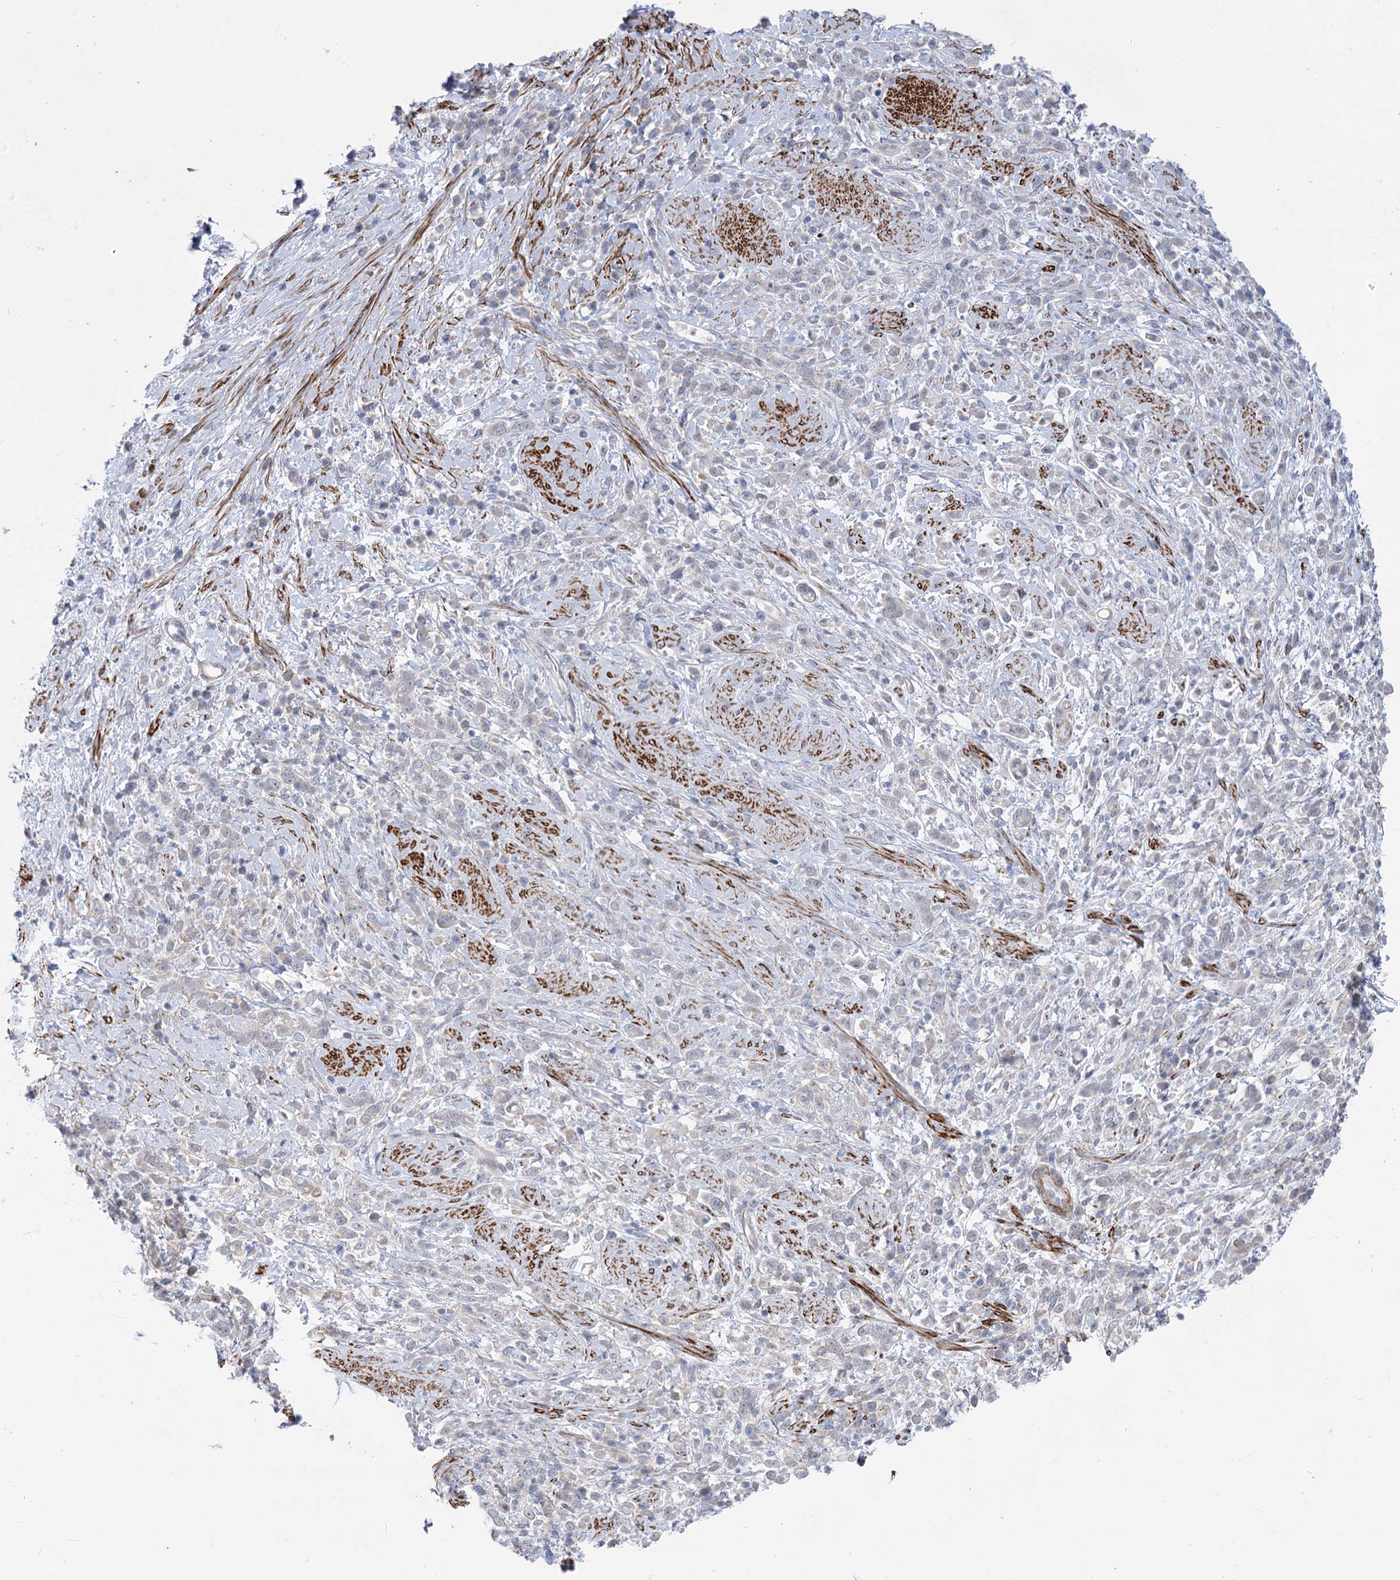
{"staining": {"intensity": "negative", "quantity": "none", "location": "none"}, "tissue": "stomach cancer", "cell_type": "Tumor cells", "image_type": "cancer", "snomed": [{"axis": "morphology", "description": "Adenocarcinoma, NOS"}, {"axis": "topography", "description": "Stomach"}], "caption": "An immunohistochemistry (IHC) photomicrograph of stomach cancer is shown. There is no staining in tumor cells of stomach cancer.", "gene": "ARSI", "patient": {"sex": "female", "age": 60}}